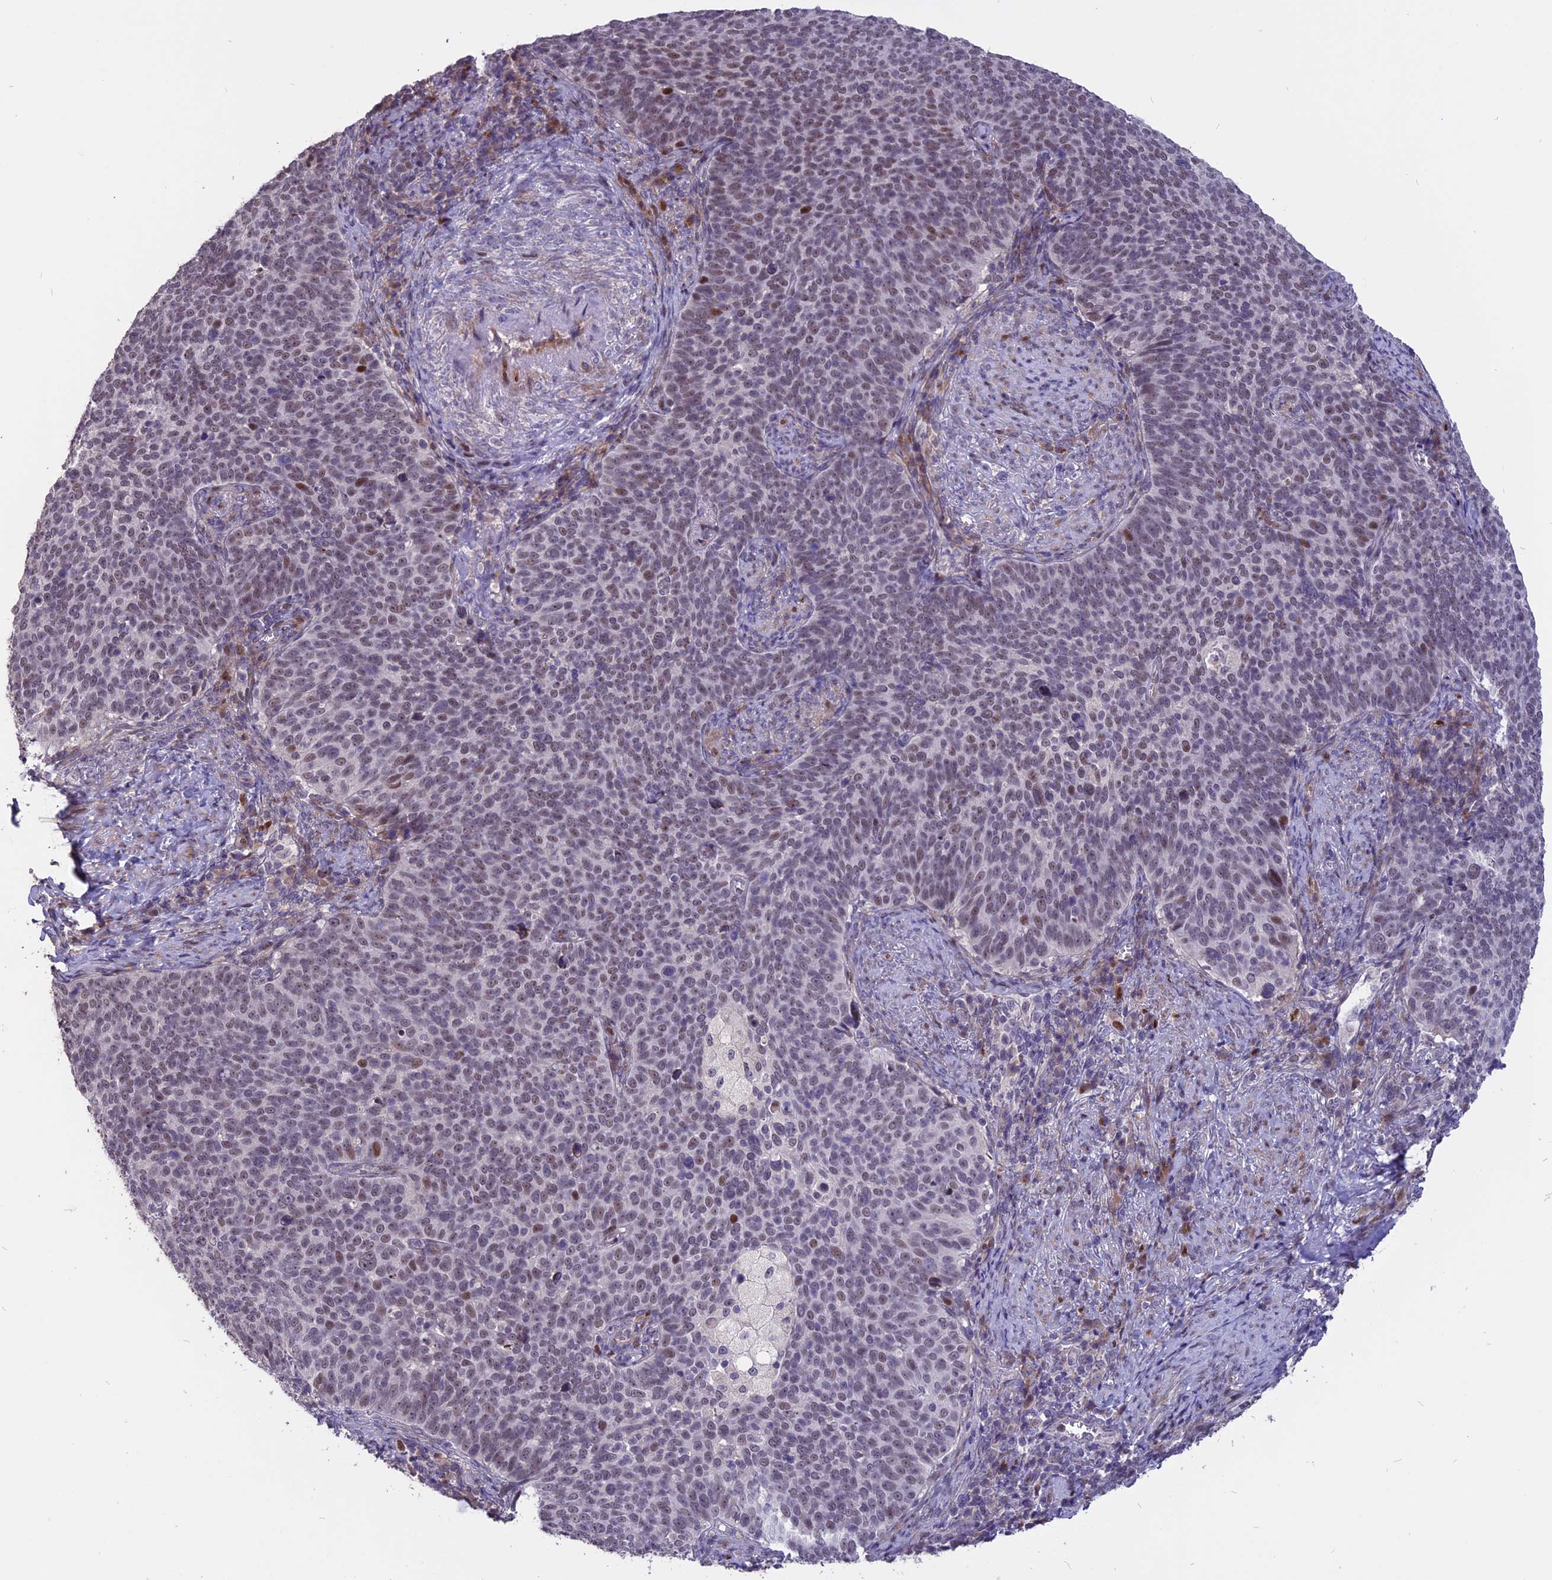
{"staining": {"intensity": "weak", "quantity": "25%-75%", "location": "nuclear"}, "tissue": "cervical cancer", "cell_type": "Tumor cells", "image_type": "cancer", "snomed": [{"axis": "morphology", "description": "Normal tissue, NOS"}, {"axis": "morphology", "description": "Squamous cell carcinoma, NOS"}, {"axis": "topography", "description": "Cervix"}], "caption": "Protein expression analysis of cervical cancer reveals weak nuclear expression in about 25%-75% of tumor cells.", "gene": "TMEM263", "patient": {"sex": "female", "age": 39}}